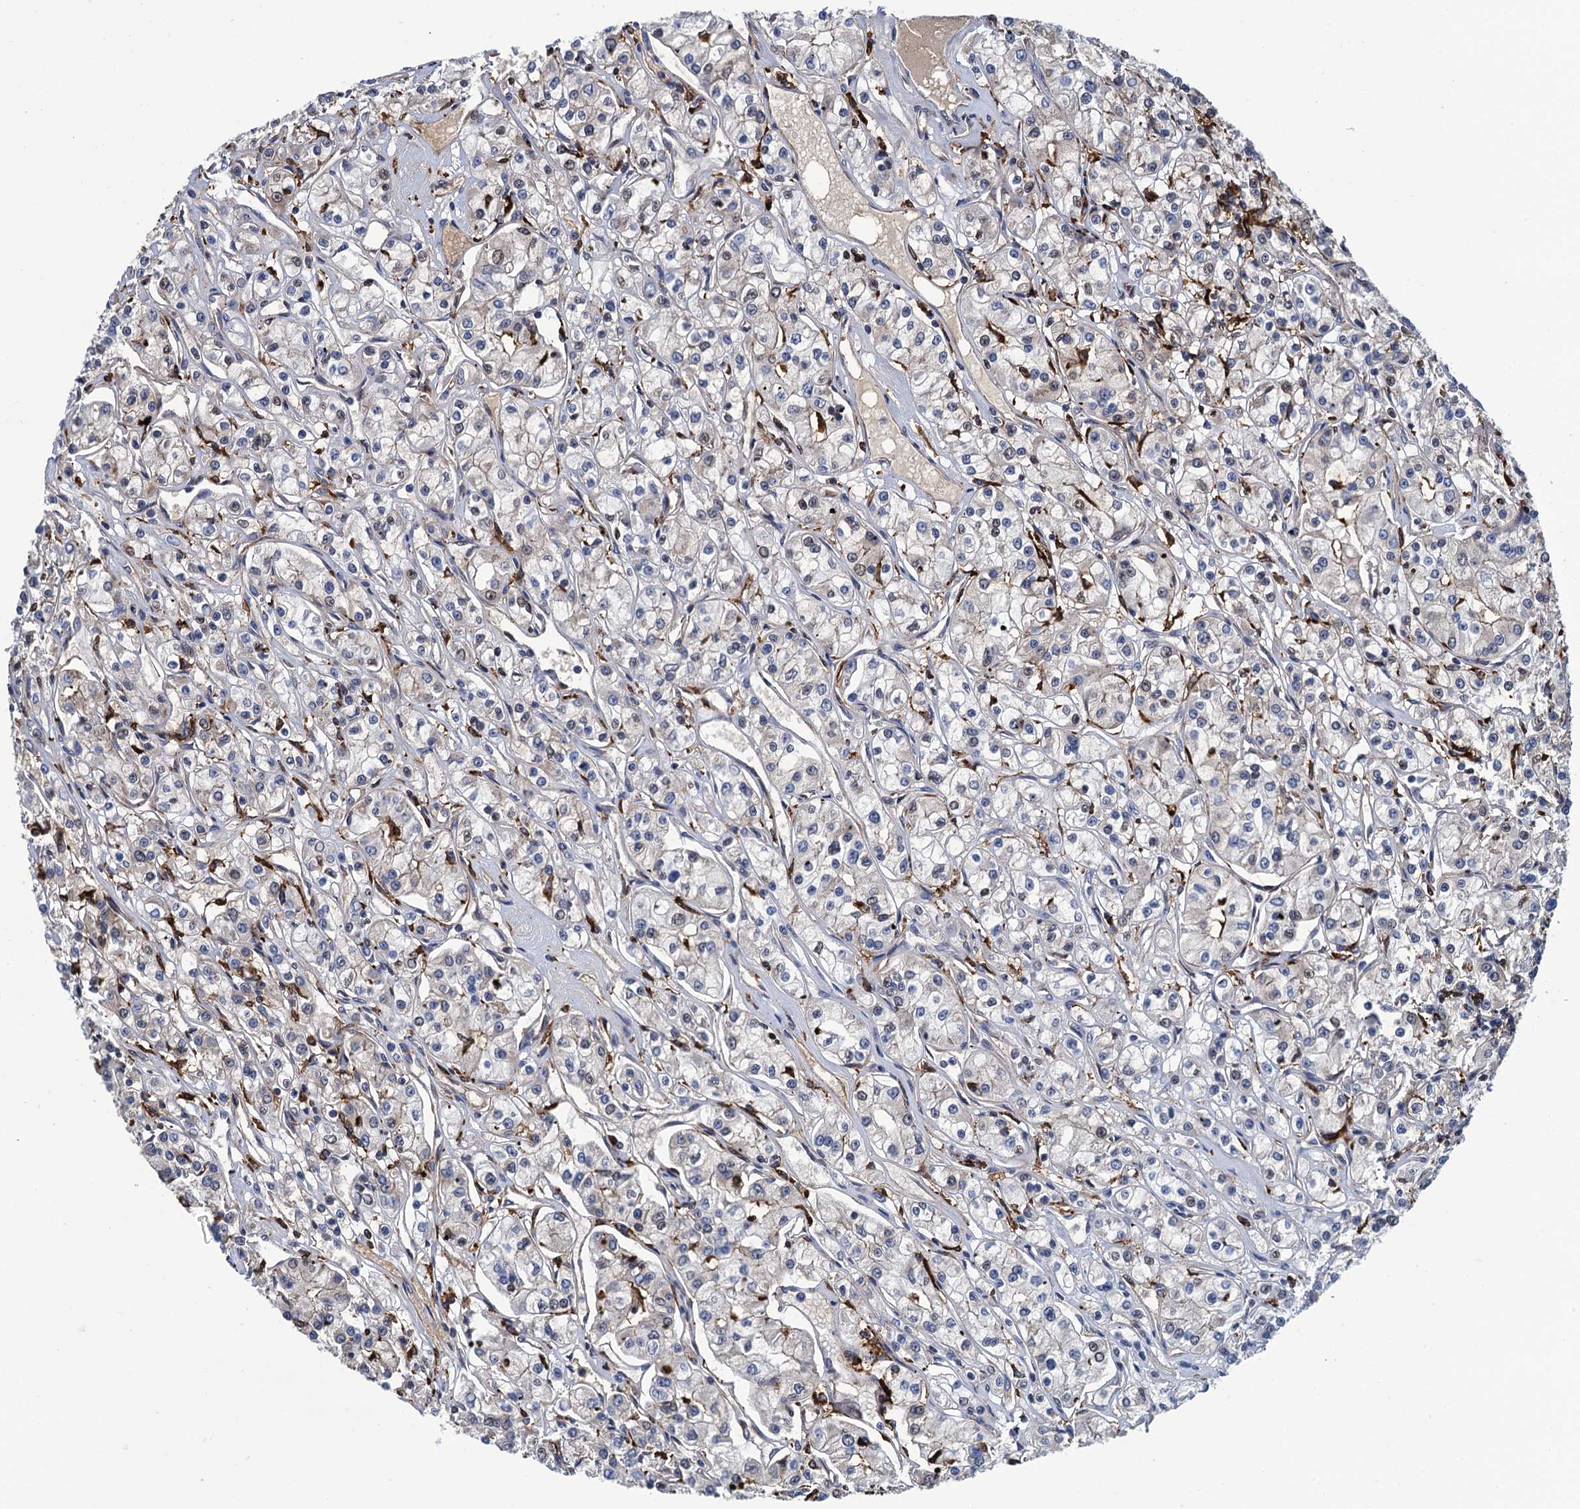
{"staining": {"intensity": "negative", "quantity": "none", "location": "none"}, "tissue": "renal cancer", "cell_type": "Tumor cells", "image_type": "cancer", "snomed": [{"axis": "morphology", "description": "Adenocarcinoma, NOS"}, {"axis": "topography", "description": "Kidney"}], "caption": "Immunohistochemical staining of adenocarcinoma (renal) displays no significant expression in tumor cells. (Brightfield microscopy of DAB immunohistochemistry (IHC) at high magnification).", "gene": "DNHD1", "patient": {"sex": "female", "age": 59}}